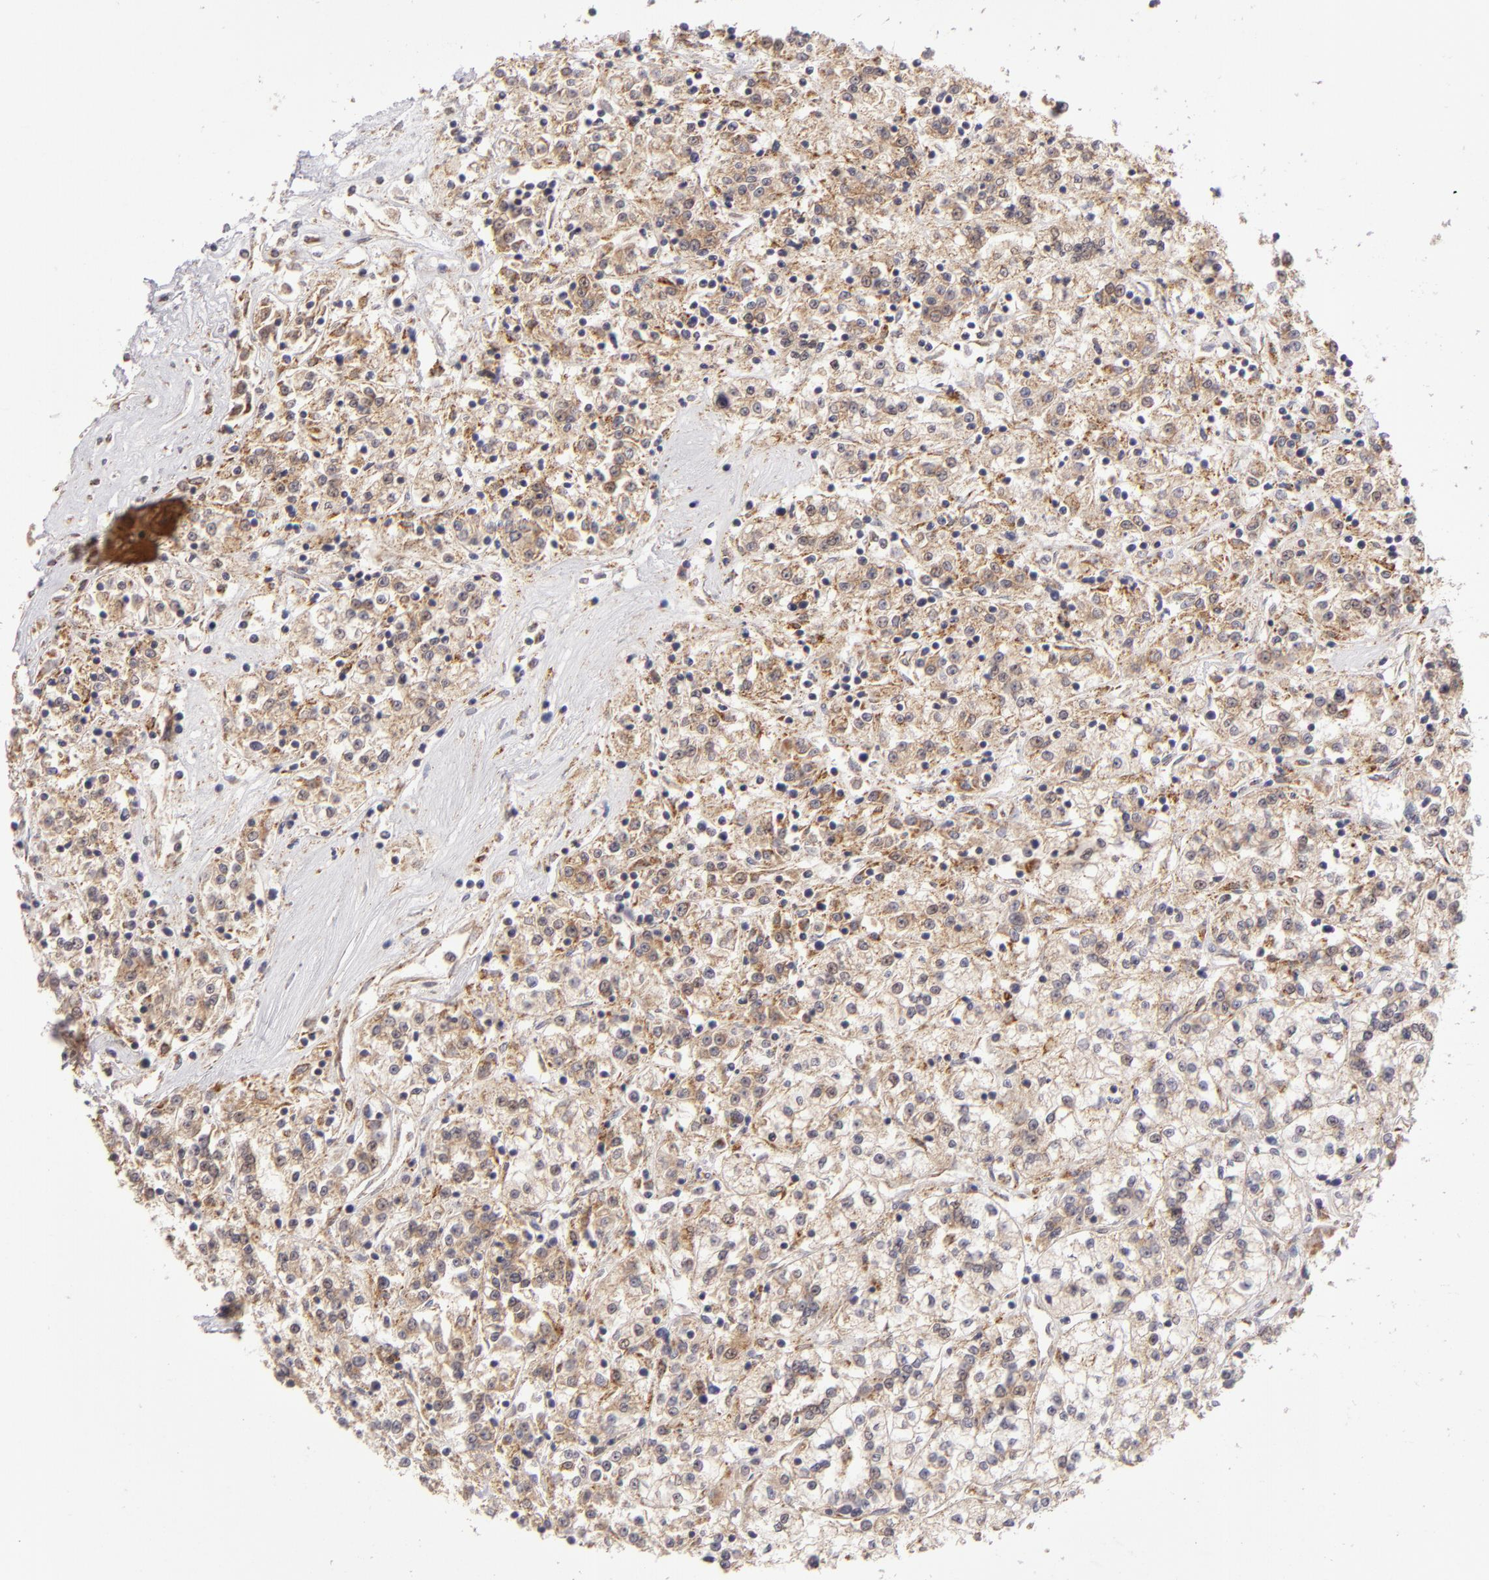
{"staining": {"intensity": "moderate", "quantity": ">75%", "location": "cytoplasmic/membranous"}, "tissue": "renal cancer", "cell_type": "Tumor cells", "image_type": "cancer", "snomed": [{"axis": "morphology", "description": "Adenocarcinoma, NOS"}, {"axis": "topography", "description": "Kidney"}], "caption": "IHC histopathology image of human renal adenocarcinoma stained for a protein (brown), which reveals medium levels of moderate cytoplasmic/membranous staining in about >75% of tumor cells.", "gene": "SH2D4A", "patient": {"sex": "female", "age": 76}}